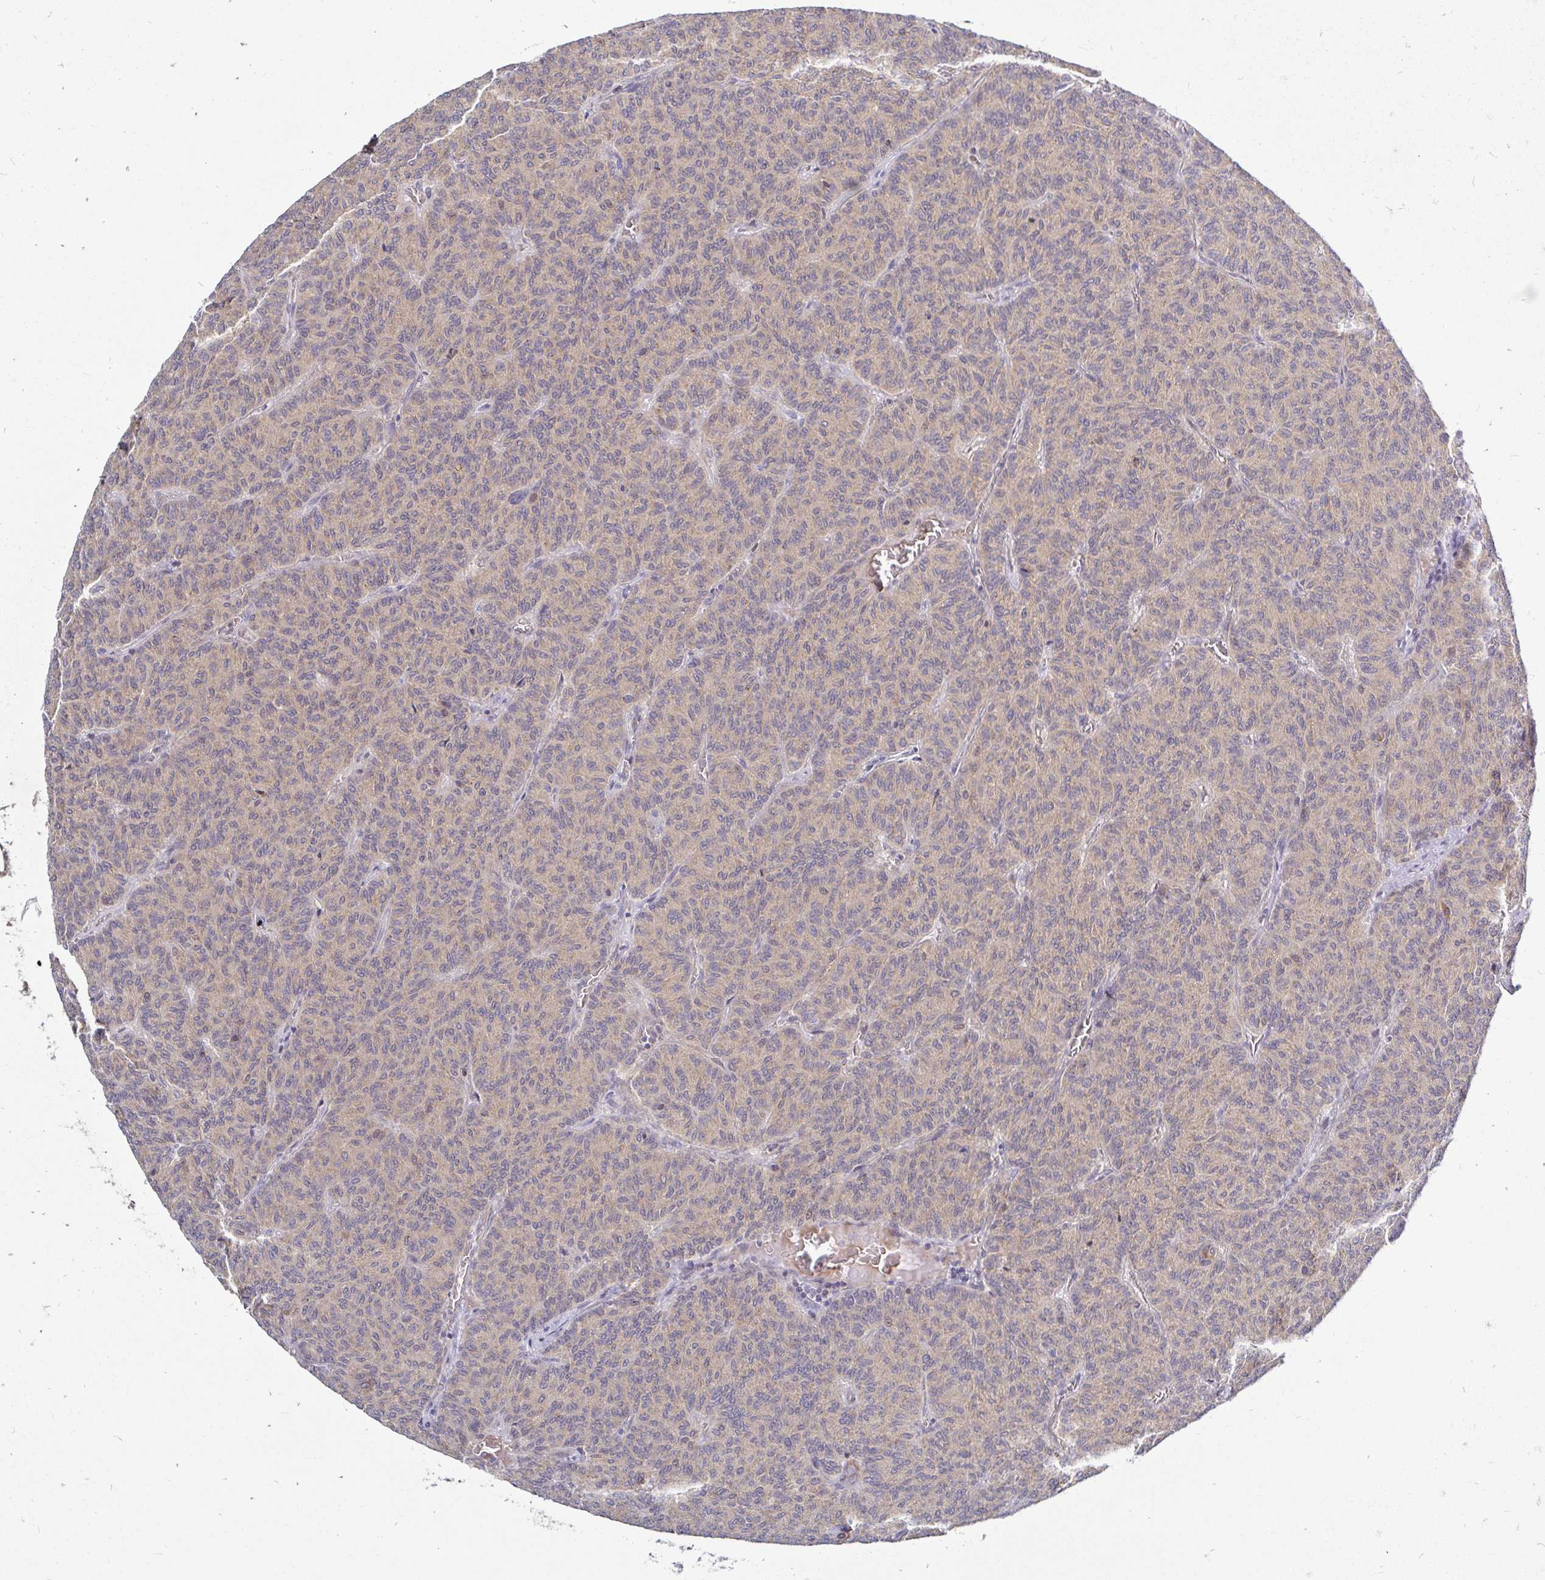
{"staining": {"intensity": "weak", "quantity": ">75%", "location": "cytoplasmic/membranous"}, "tissue": "carcinoid", "cell_type": "Tumor cells", "image_type": "cancer", "snomed": [{"axis": "morphology", "description": "Carcinoid, malignant, NOS"}, {"axis": "topography", "description": "Lung"}], "caption": "A micrograph showing weak cytoplasmic/membranous positivity in approximately >75% of tumor cells in carcinoid (malignant), as visualized by brown immunohistochemical staining.", "gene": "ARHGEF37", "patient": {"sex": "male", "age": 61}}